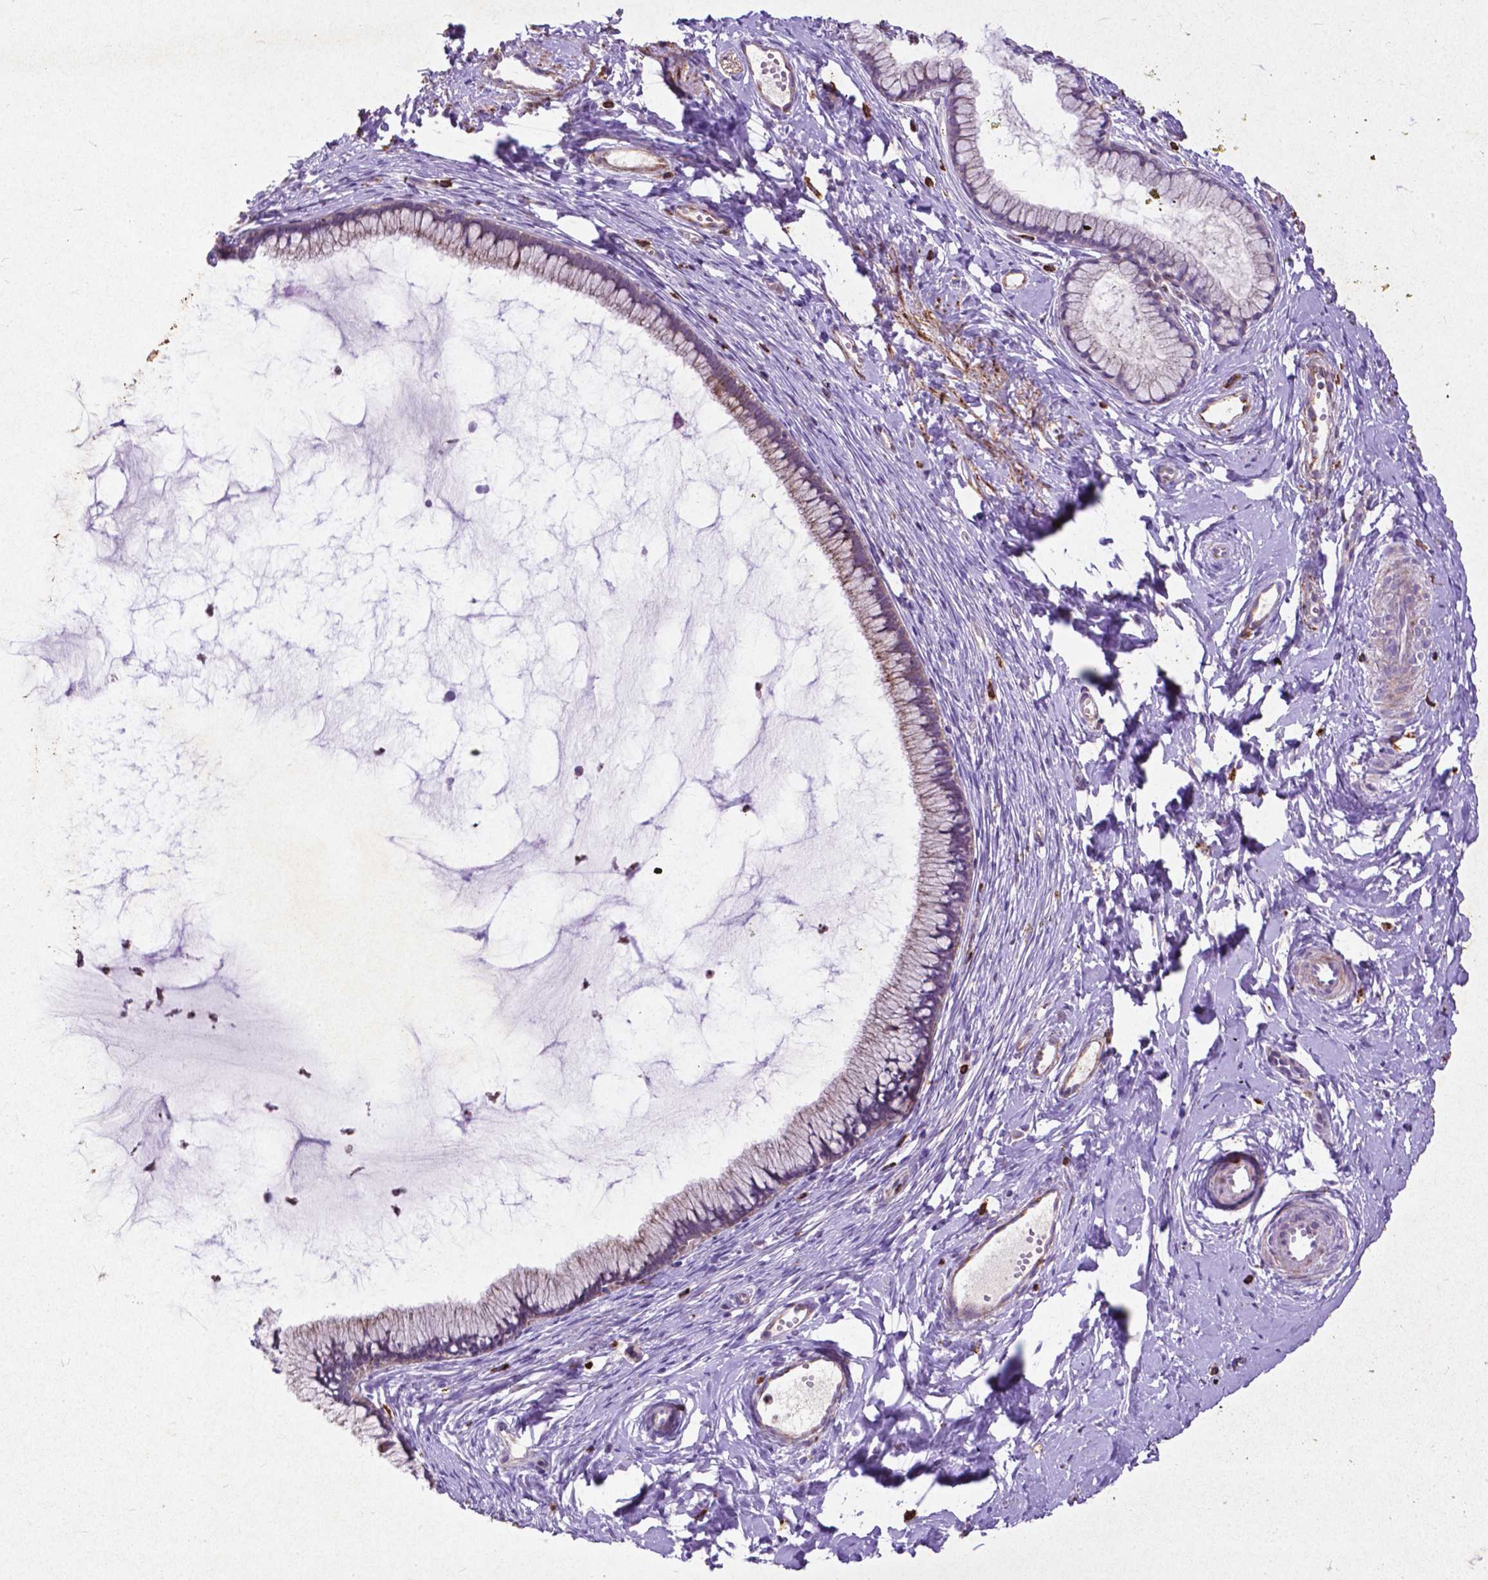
{"staining": {"intensity": "weak", "quantity": "25%-75%", "location": "cytoplasmic/membranous"}, "tissue": "cervix", "cell_type": "Glandular cells", "image_type": "normal", "snomed": [{"axis": "morphology", "description": "Normal tissue, NOS"}, {"axis": "topography", "description": "Cervix"}], "caption": "The histopathology image demonstrates staining of benign cervix, revealing weak cytoplasmic/membranous protein expression (brown color) within glandular cells. The staining was performed using DAB (3,3'-diaminobenzidine) to visualize the protein expression in brown, while the nuclei were stained in blue with hematoxylin (Magnification: 20x).", "gene": "THEGL", "patient": {"sex": "female", "age": 40}}